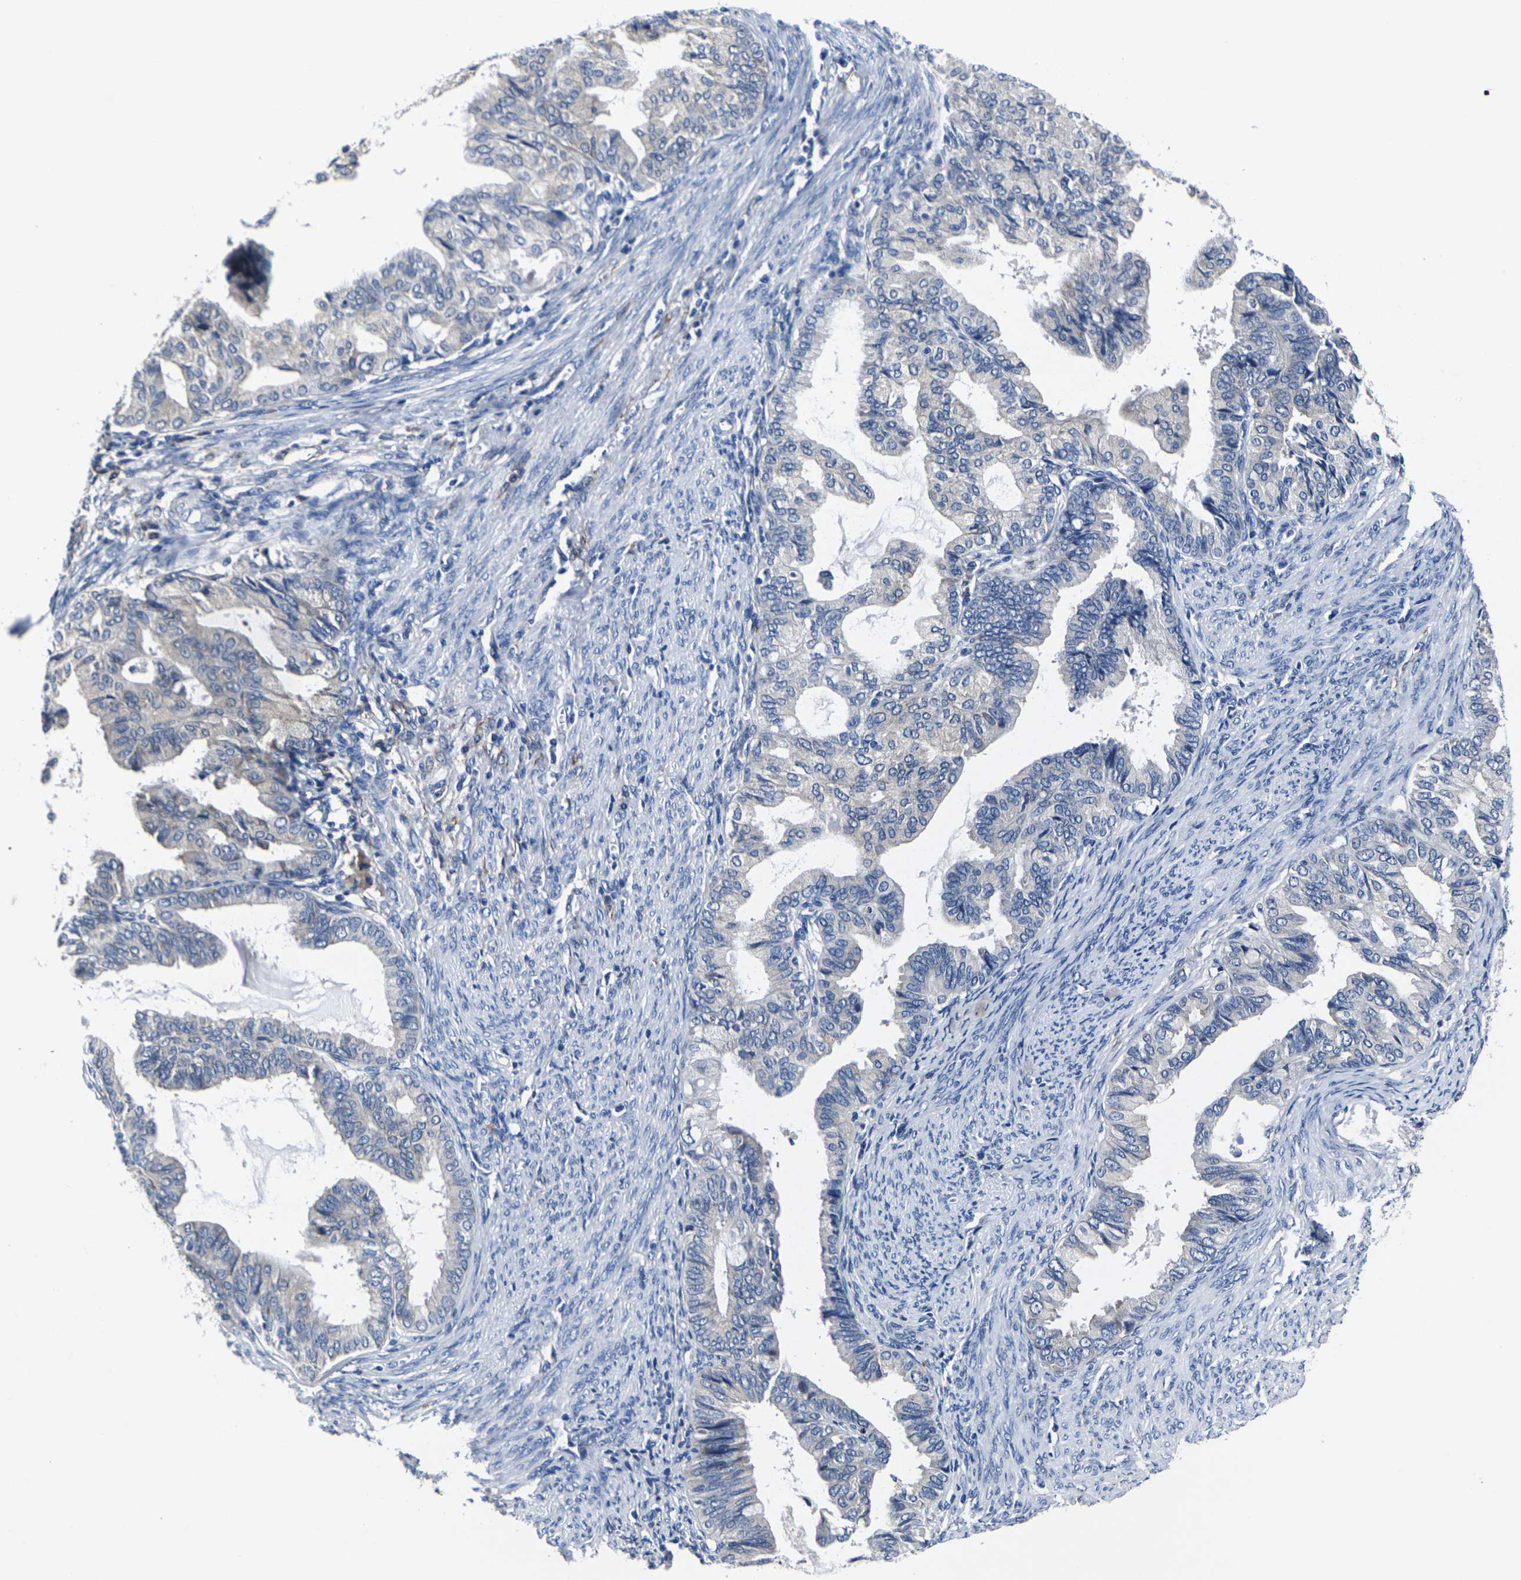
{"staining": {"intensity": "negative", "quantity": "none", "location": "none"}, "tissue": "endometrial cancer", "cell_type": "Tumor cells", "image_type": "cancer", "snomed": [{"axis": "morphology", "description": "Adenocarcinoma, NOS"}, {"axis": "topography", "description": "Endometrium"}], "caption": "A histopathology image of endometrial cancer (adenocarcinoma) stained for a protein displays no brown staining in tumor cells. Brightfield microscopy of immunohistochemistry stained with DAB (3,3'-diaminobenzidine) (brown) and hematoxylin (blue), captured at high magnification.", "gene": "CYP2C8", "patient": {"sex": "female", "age": 86}}